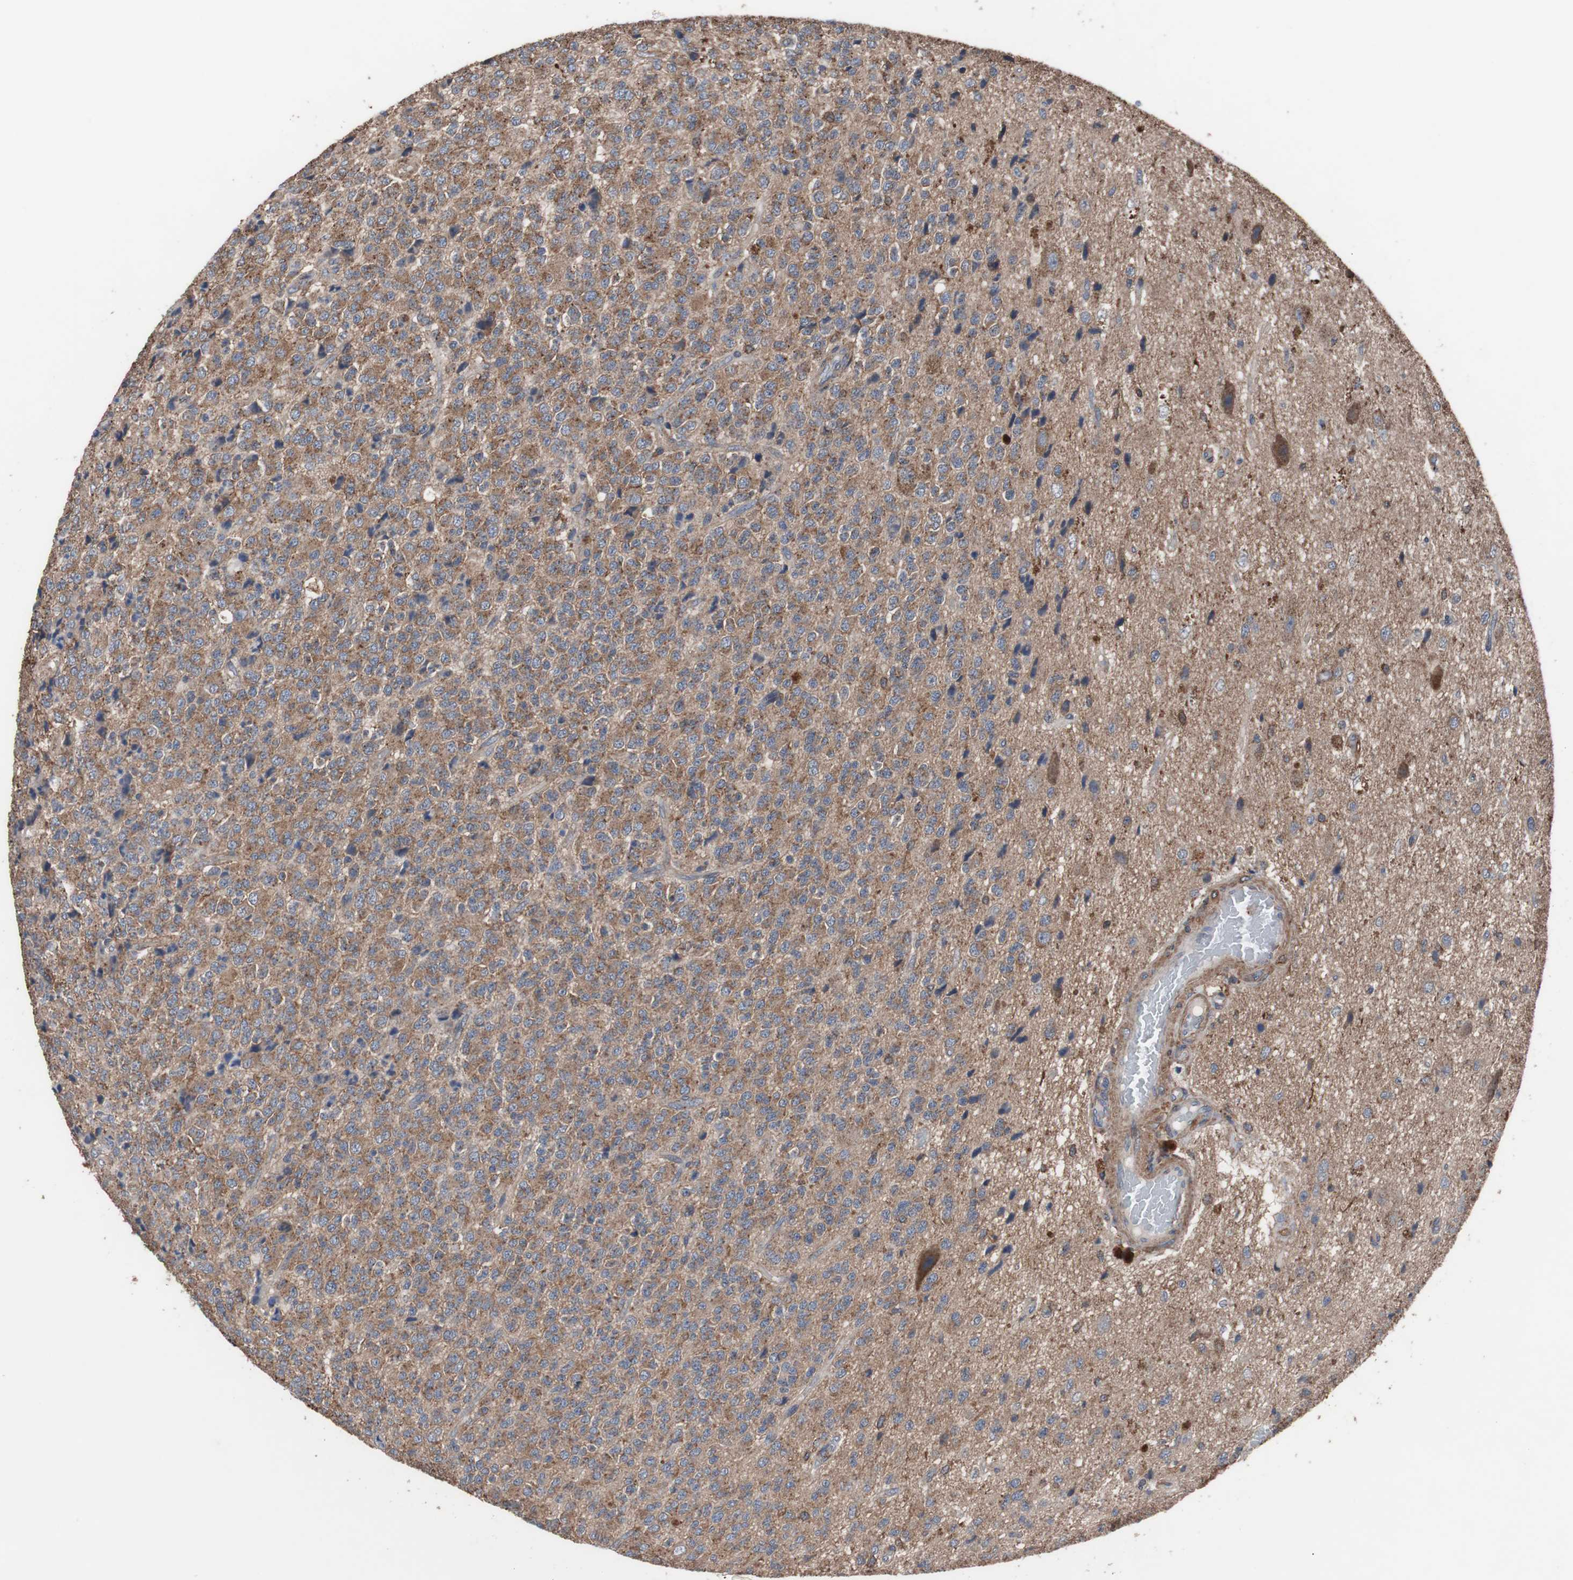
{"staining": {"intensity": "moderate", "quantity": "<25%", "location": "cytoplasmic/membranous"}, "tissue": "glioma", "cell_type": "Tumor cells", "image_type": "cancer", "snomed": [{"axis": "morphology", "description": "Glioma, malignant, High grade"}, {"axis": "topography", "description": "pancreas cauda"}], "caption": "A photomicrograph of human glioma stained for a protein demonstrates moderate cytoplasmic/membranous brown staining in tumor cells. (IHC, brightfield microscopy, high magnification).", "gene": "COL6A2", "patient": {"sex": "male", "age": 60}}